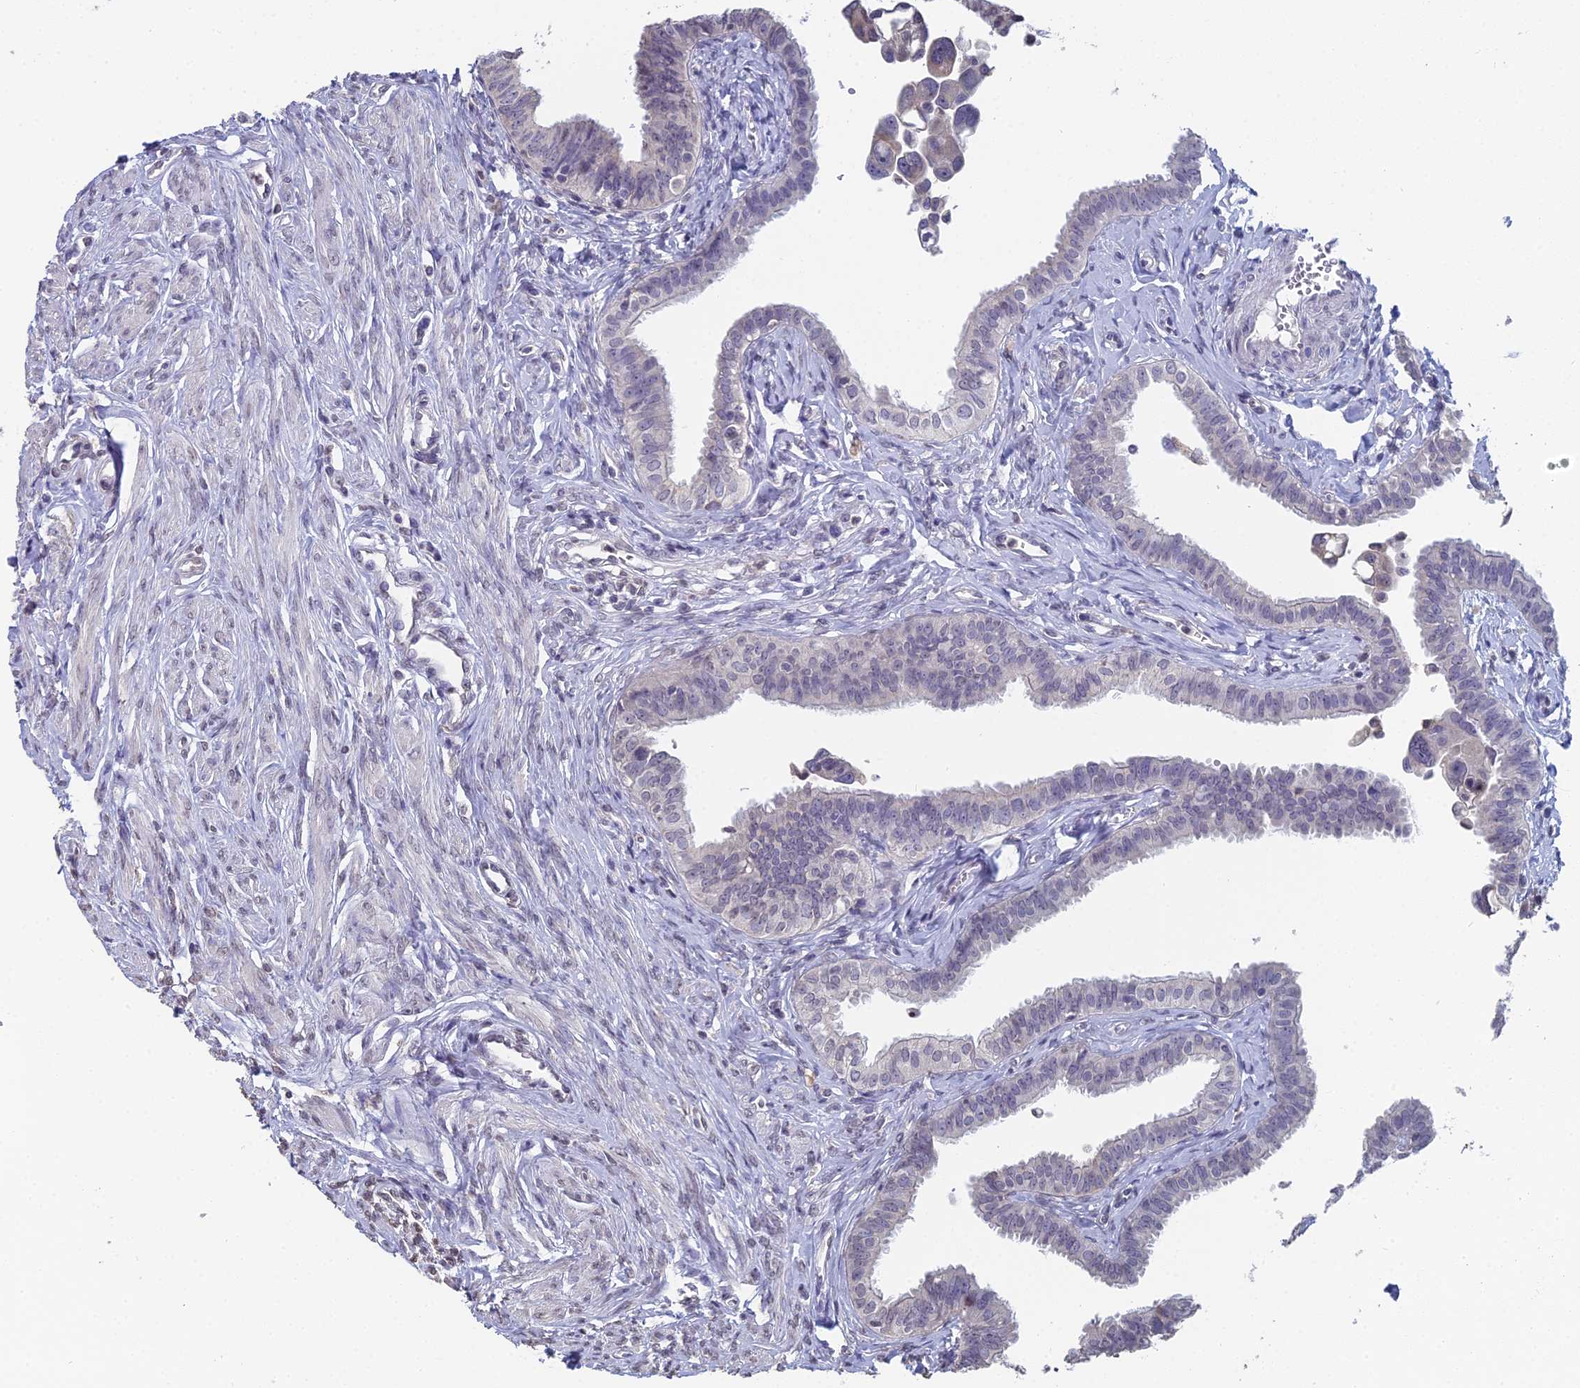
{"staining": {"intensity": "weak", "quantity": "<25%", "location": "cytoplasmic/membranous"}, "tissue": "fallopian tube", "cell_type": "Glandular cells", "image_type": "normal", "snomed": [{"axis": "morphology", "description": "Normal tissue, NOS"}, {"axis": "morphology", "description": "Carcinoma, NOS"}, {"axis": "topography", "description": "Fallopian tube"}, {"axis": "topography", "description": "Ovary"}], "caption": "This is an immunohistochemistry (IHC) micrograph of normal fallopian tube. There is no expression in glandular cells.", "gene": "PRR22", "patient": {"sex": "female", "age": 59}}